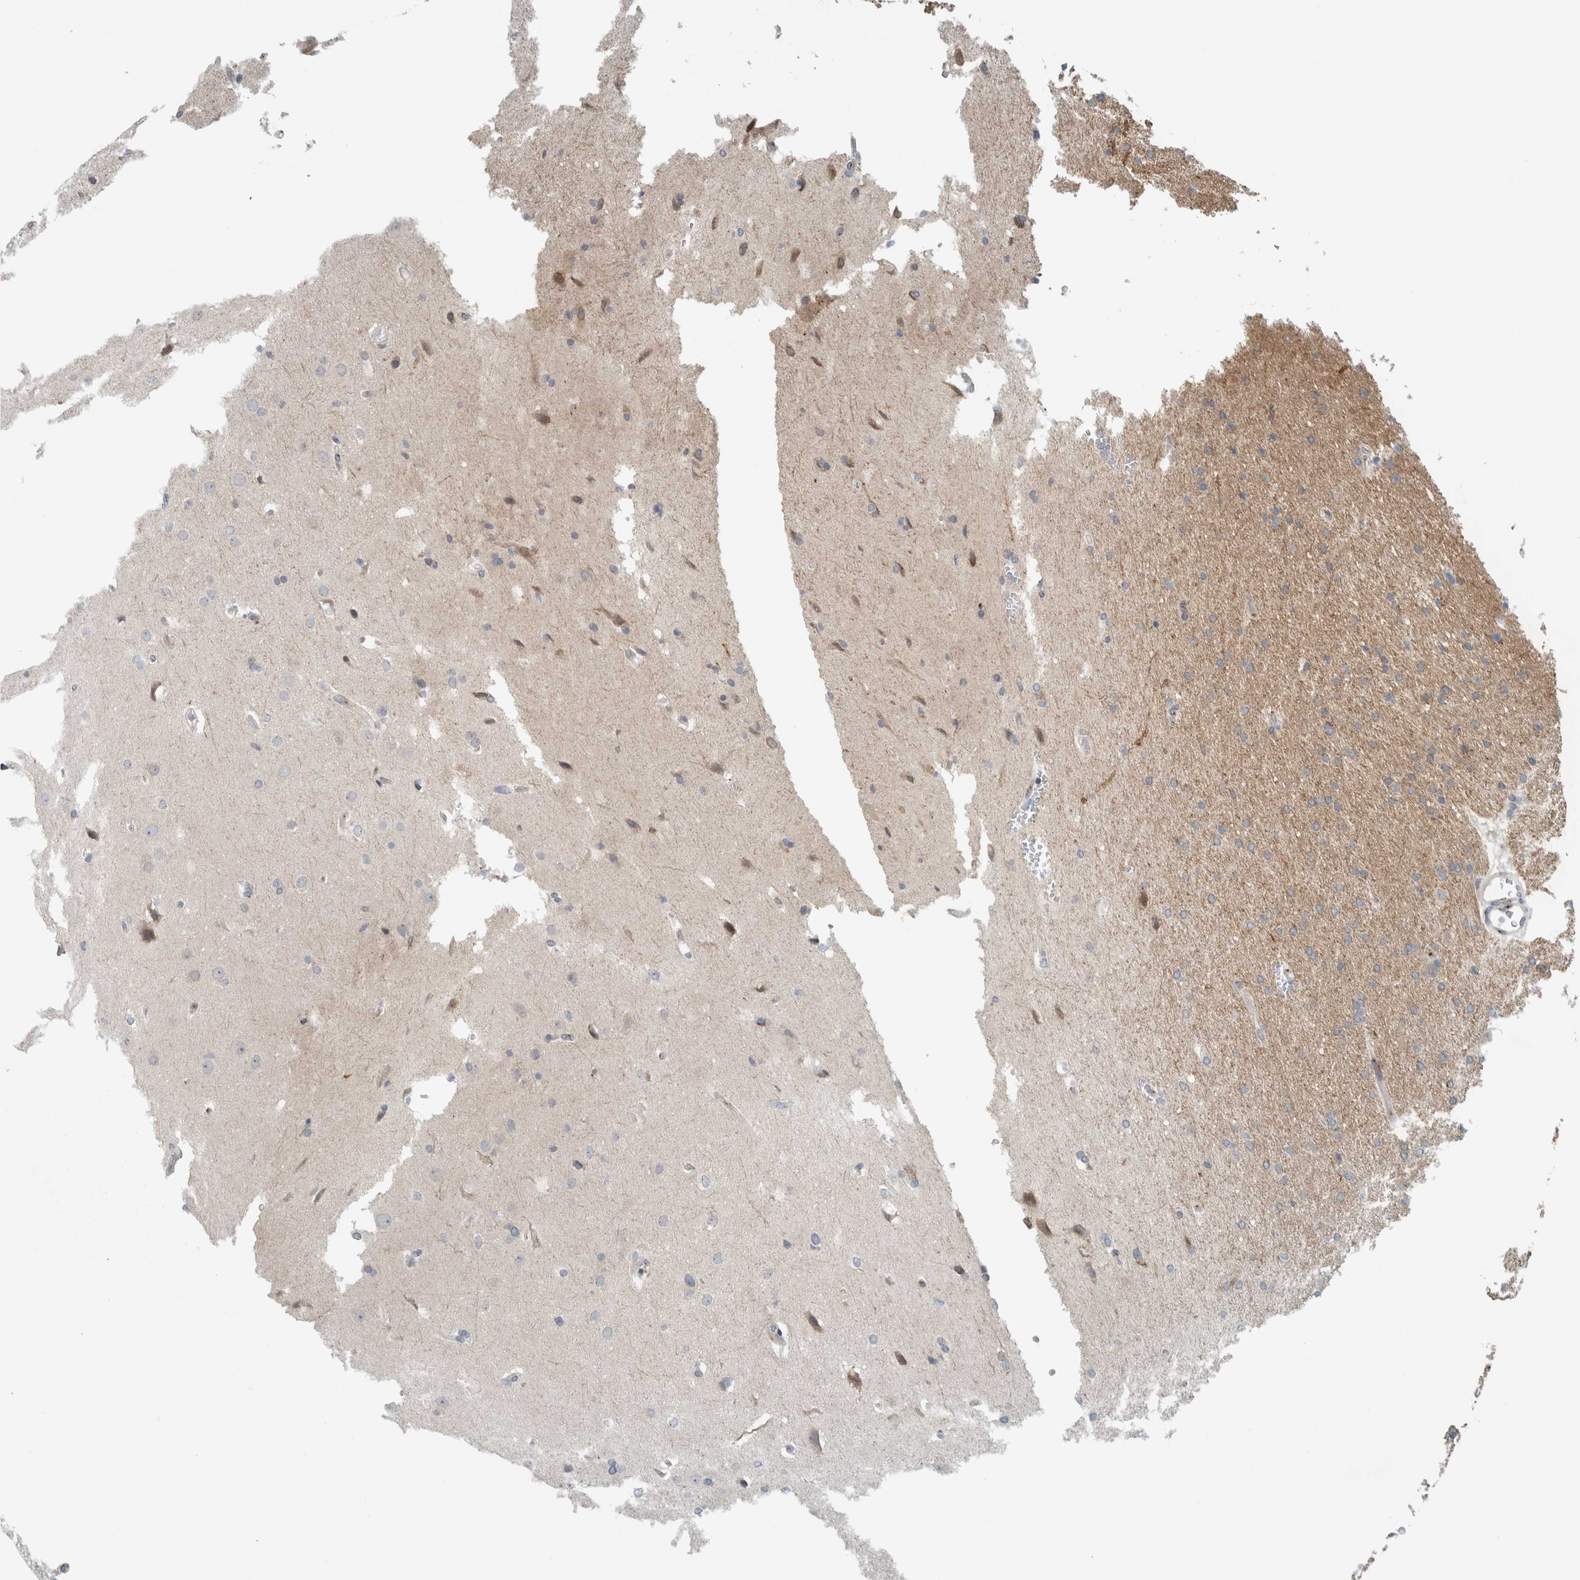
{"staining": {"intensity": "negative", "quantity": "none", "location": "none"}, "tissue": "glioma", "cell_type": "Tumor cells", "image_type": "cancer", "snomed": [{"axis": "morphology", "description": "Glioma, malignant, Low grade"}, {"axis": "topography", "description": "Brain"}], "caption": "Micrograph shows no significant protein staining in tumor cells of malignant low-grade glioma.", "gene": "KIF1C", "patient": {"sex": "female", "age": 37}}